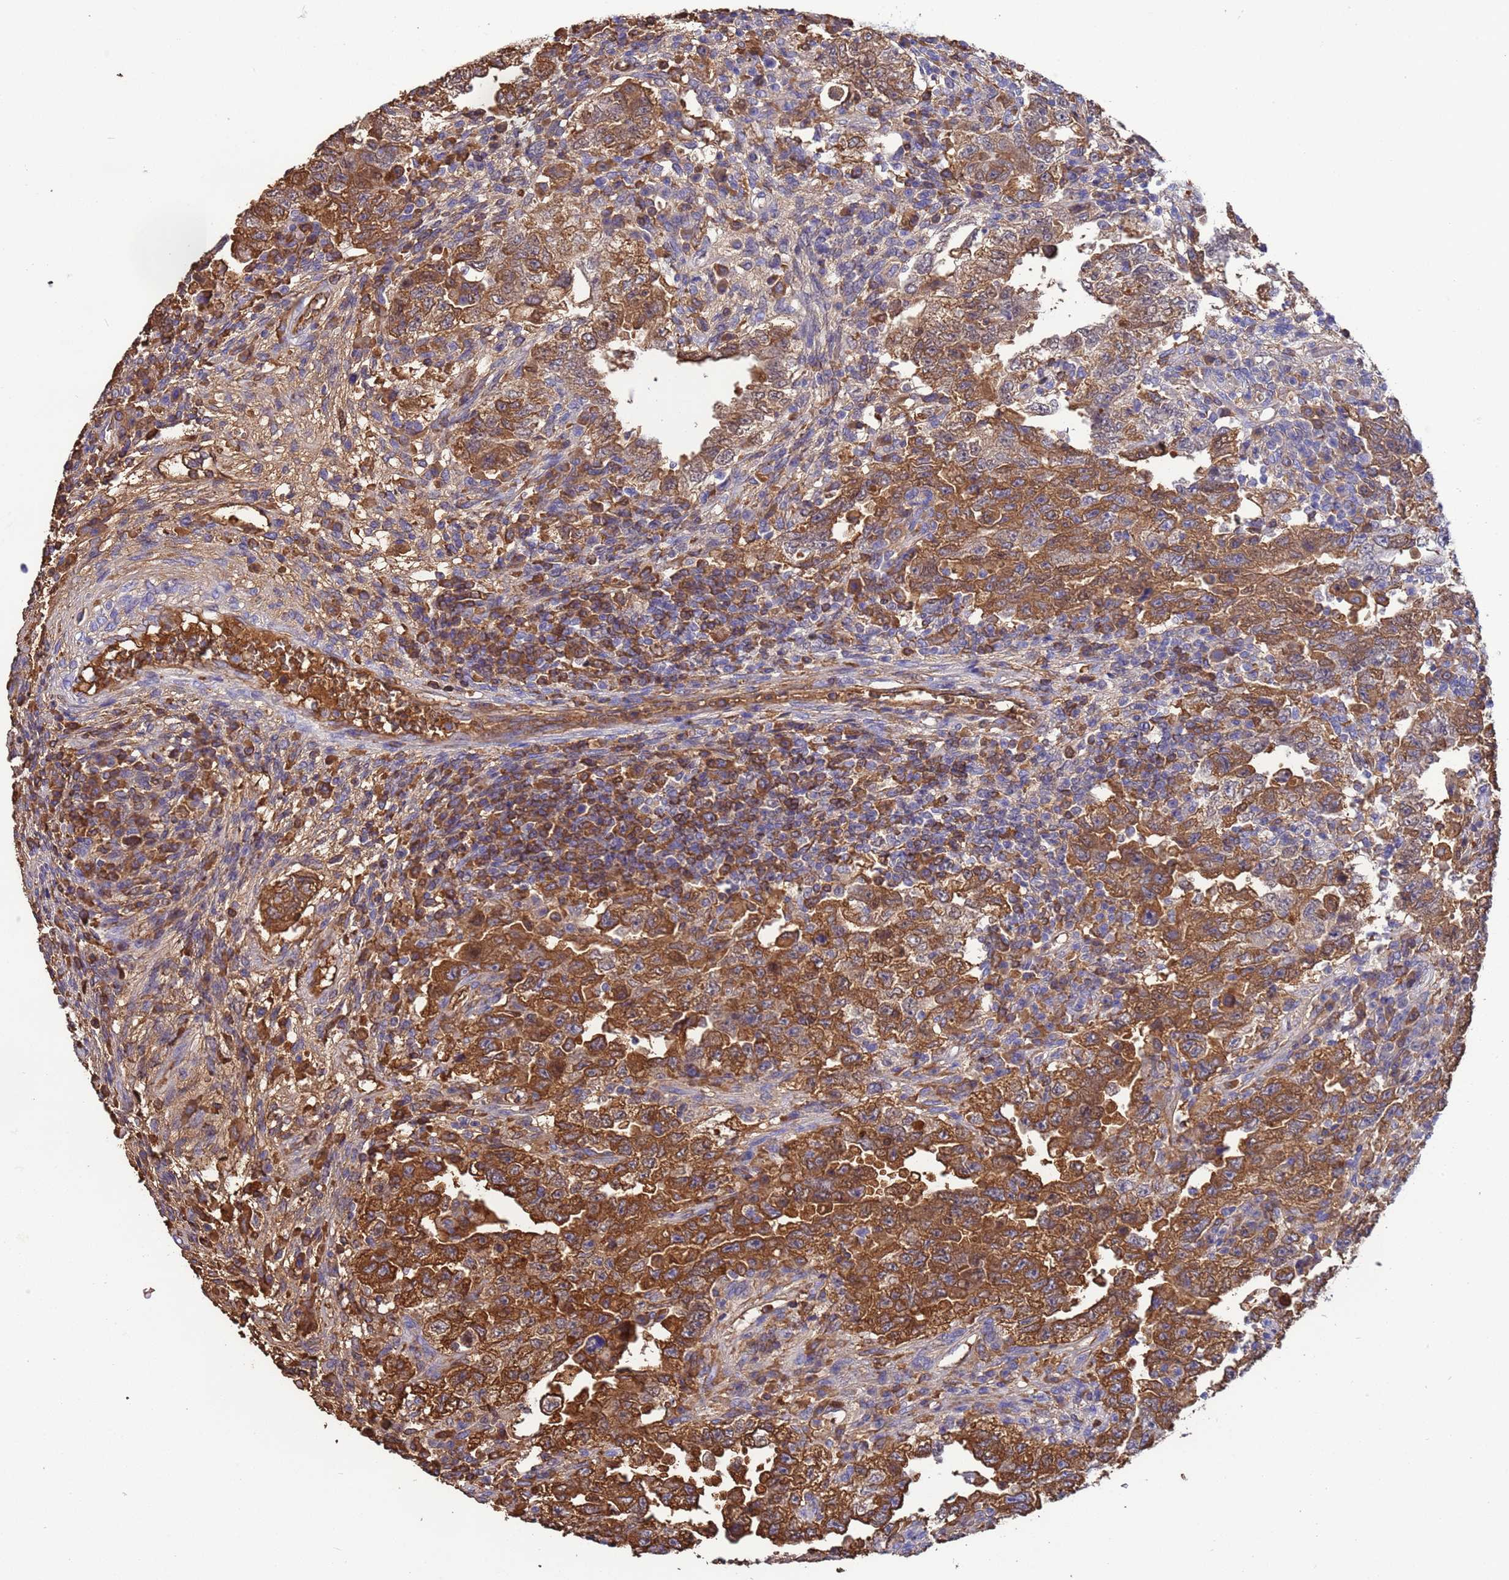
{"staining": {"intensity": "strong", "quantity": ">75%", "location": "cytoplasmic/membranous"}, "tissue": "testis cancer", "cell_type": "Tumor cells", "image_type": "cancer", "snomed": [{"axis": "morphology", "description": "Carcinoma, Embryonal, NOS"}, {"axis": "topography", "description": "Testis"}], "caption": "Testis cancer (embryonal carcinoma) stained for a protein (brown) demonstrates strong cytoplasmic/membranous positive expression in approximately >75% of tumor cells.", "gene": "H1-7", "patient": {"sex": "male", "age": 26}}